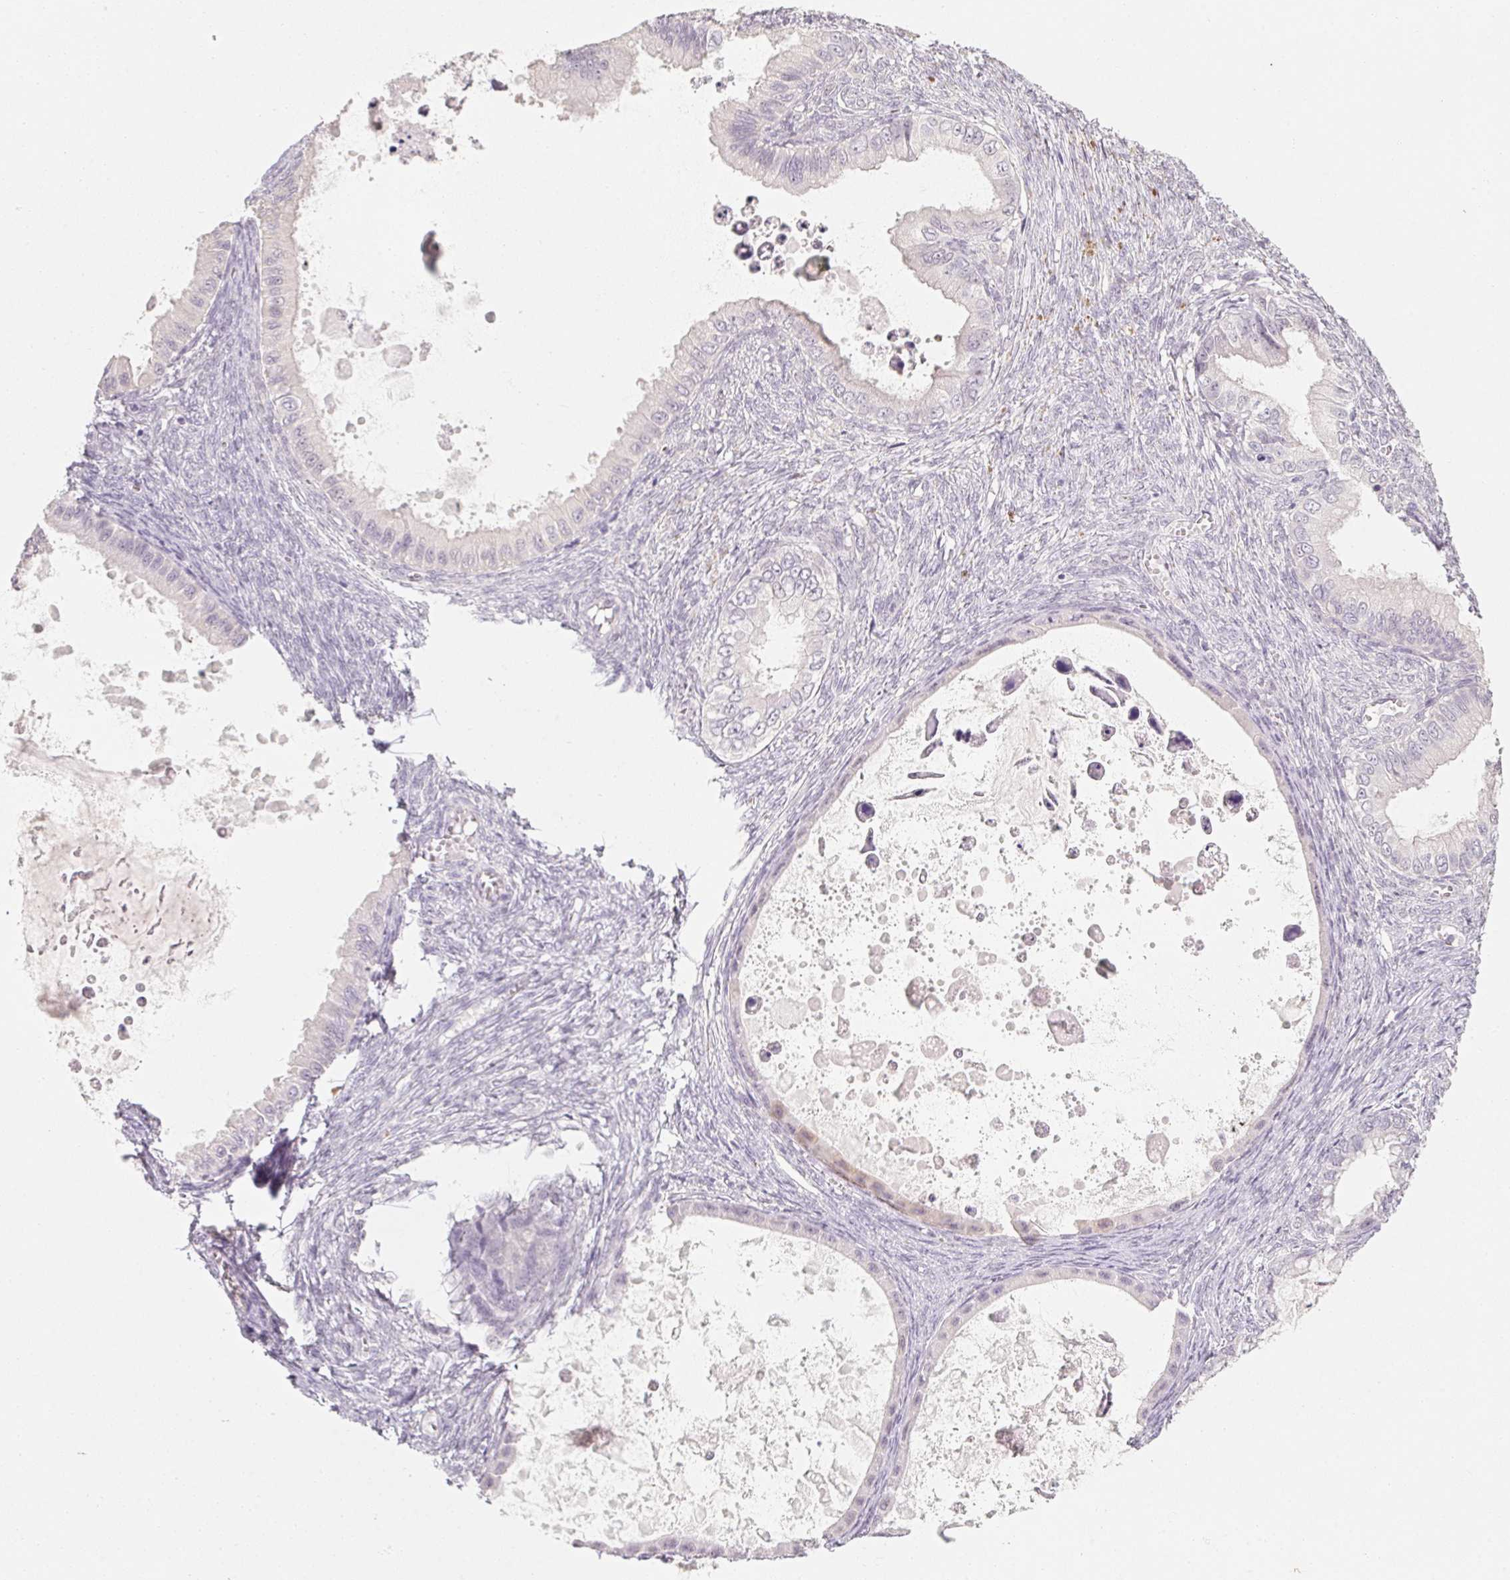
{"staining": {"intensity": "negative", "quantity": "none", "location": "none"}, "tissue": "ovarian cancer", "cell_type": "Tumor cells", "image_type": "cancer", "snomed": [{"axis": "morphology", "description": "Cystadenocarcinoma, mucinous, NOS"}, {"axis": "topography", "description": "Ovary"}], "caption": "Tumor cells show no significant protein staining in mucinous cystadenocarcinoma (ovarian).", "gene": "CAPZA3", "patient": {"sex": "female", "age": 64}}